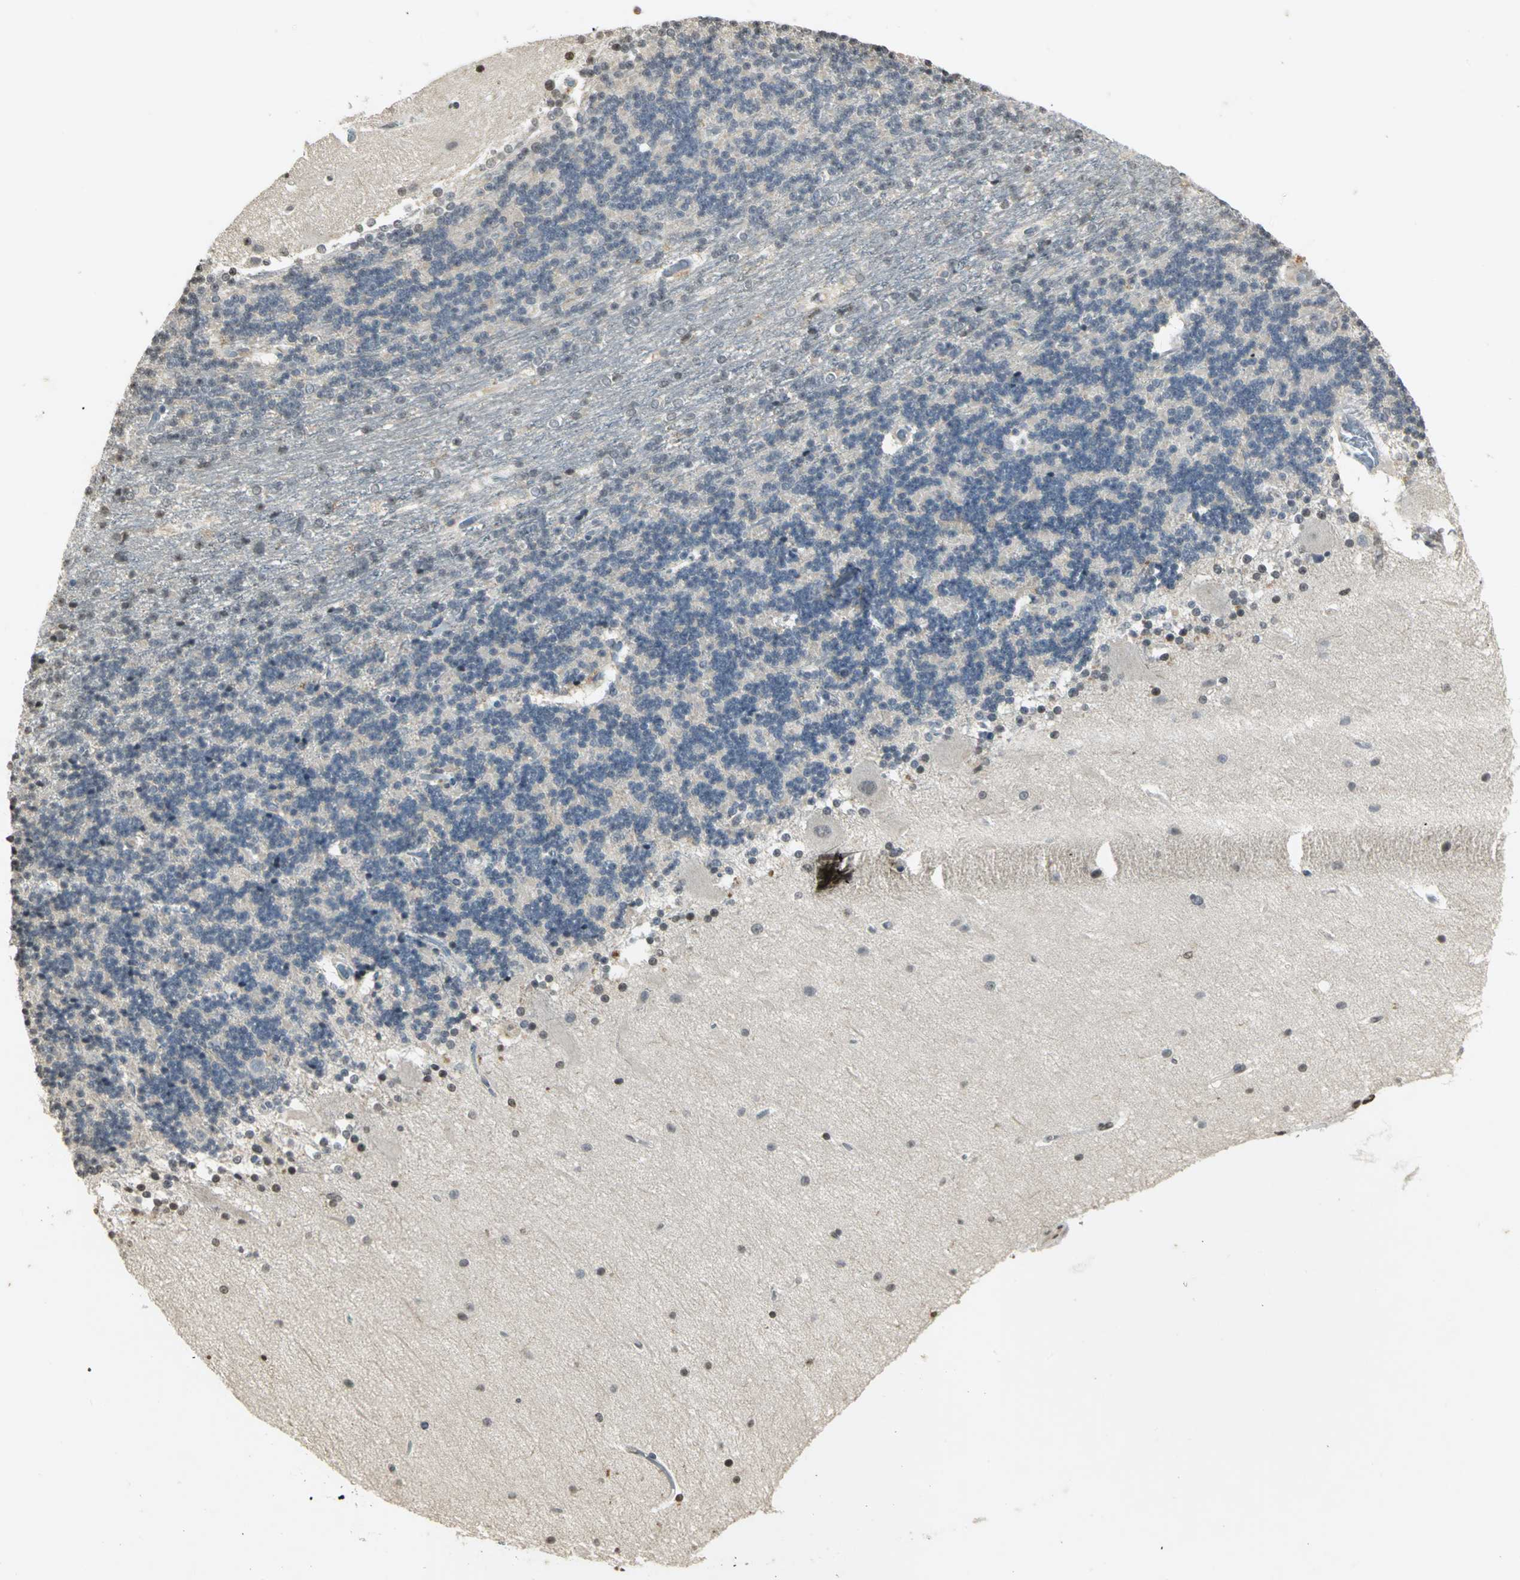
{"staining": {"intensity": "negative", "quantity": "none", "location": "none"}, "tissue": "cerebellum", "cell_type": "Cells in granular layer", "image_type": "normal", "snomed": [{"axis": "morphology", "description": "Normal tissue, NOS"}, {"axis": "topography", "description": "Cerebellum"}], "caption": "This is a micrograph of immunohistochemistry staining of benign cerebellum, which shows no positivity in cells in granular layer.", "gene": "IL16", "patient": {"sex": "female", "age": 54}}